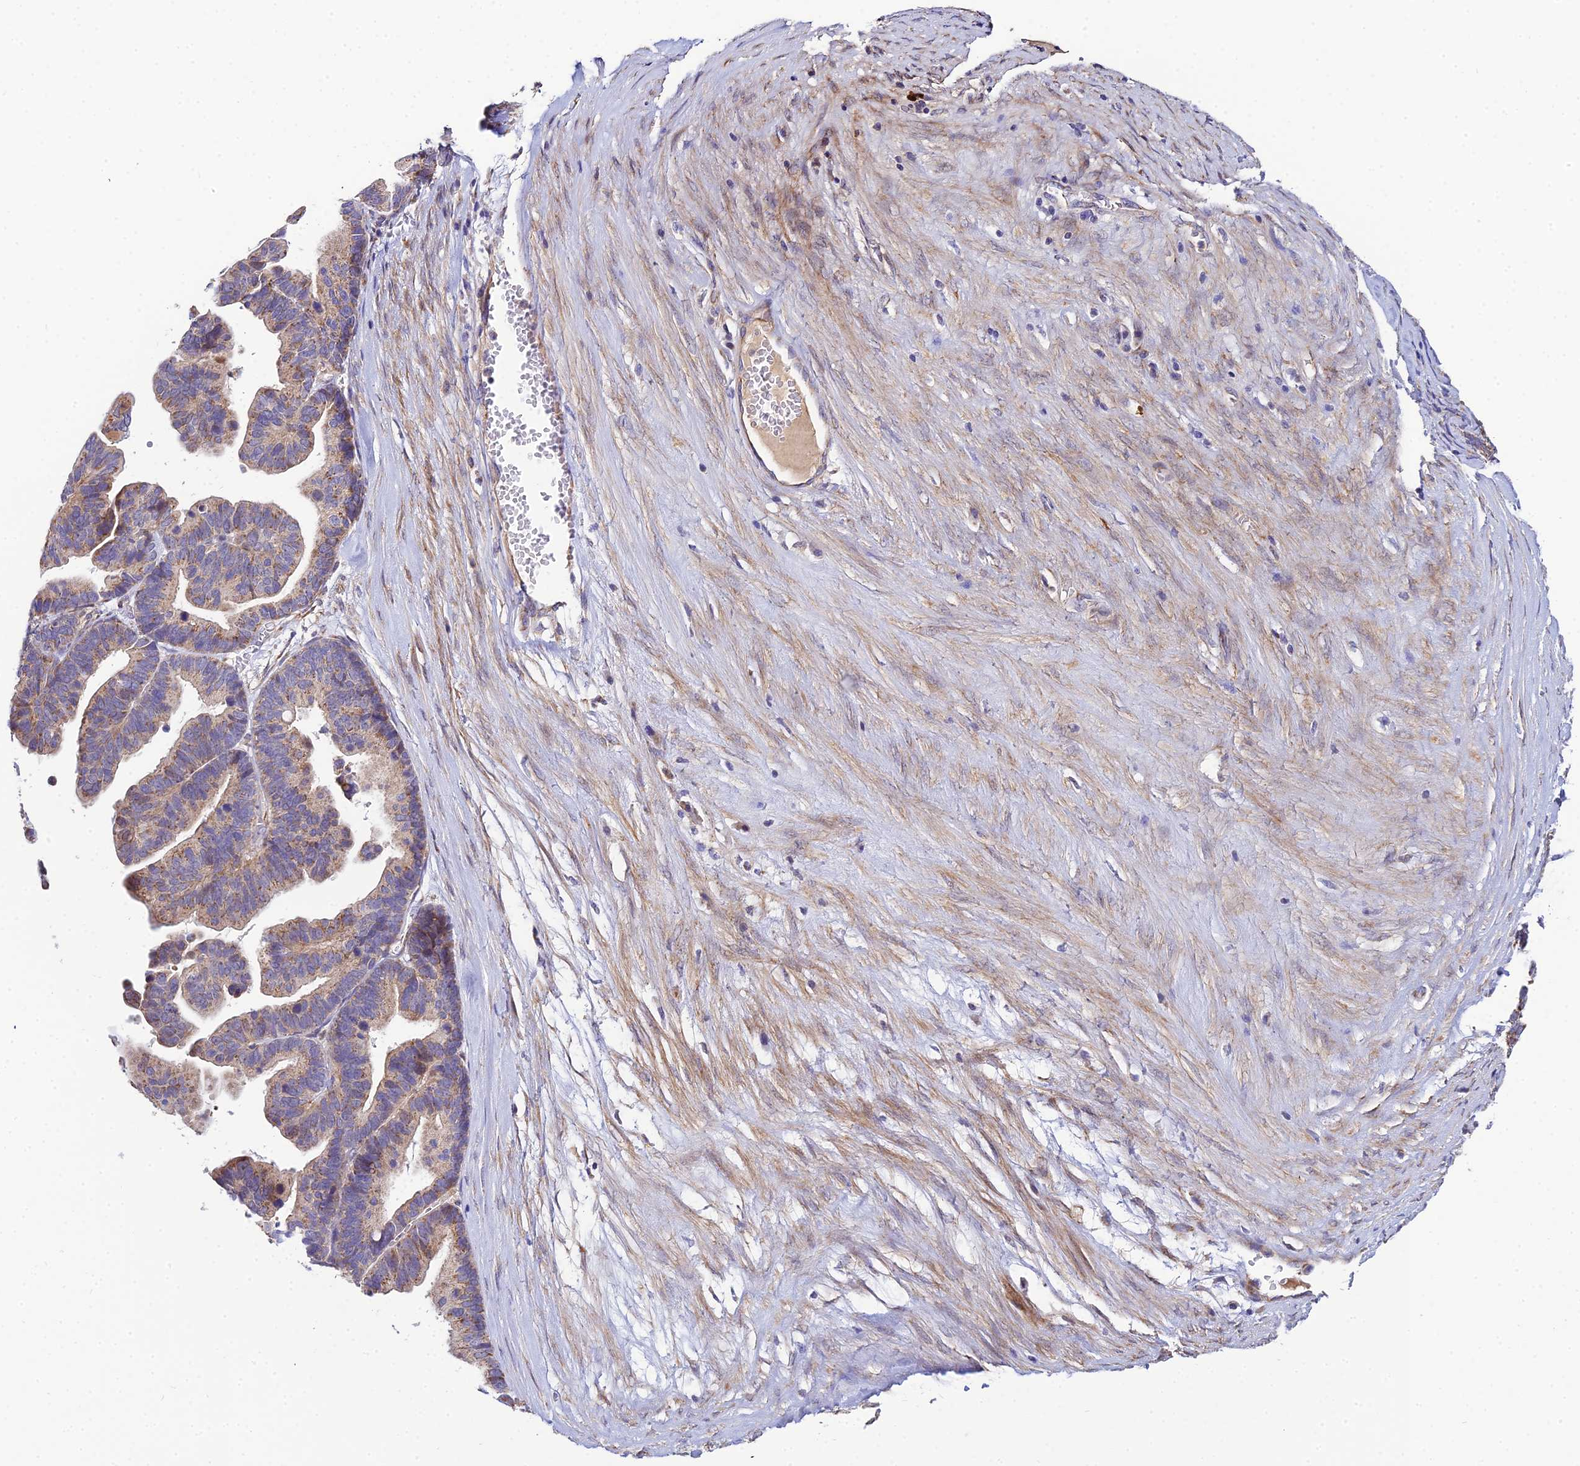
{"staining": {"intensity": "weak", "quantity": ">75%", "location": "cytoplasmic/membranous"}, "tissue": "ovarian cancer", "cell_type": "Tumor cells", "image_type": "cancer", "snomed": [{"axis": "morphology", "description": "Cystadenocarcinoma, serous, NOS"}, {"axis": "topography", "description": "Ovary"}], "caption": "Serous cystadenocarcinoma (ovarian) stained for a protein (brown) demonstrates weak cytoplasmic/membranous positive staining in approximately >75% of tumor cells.", "gene": "ACOT2", "patient": {"sex": "female", "age": 56}}